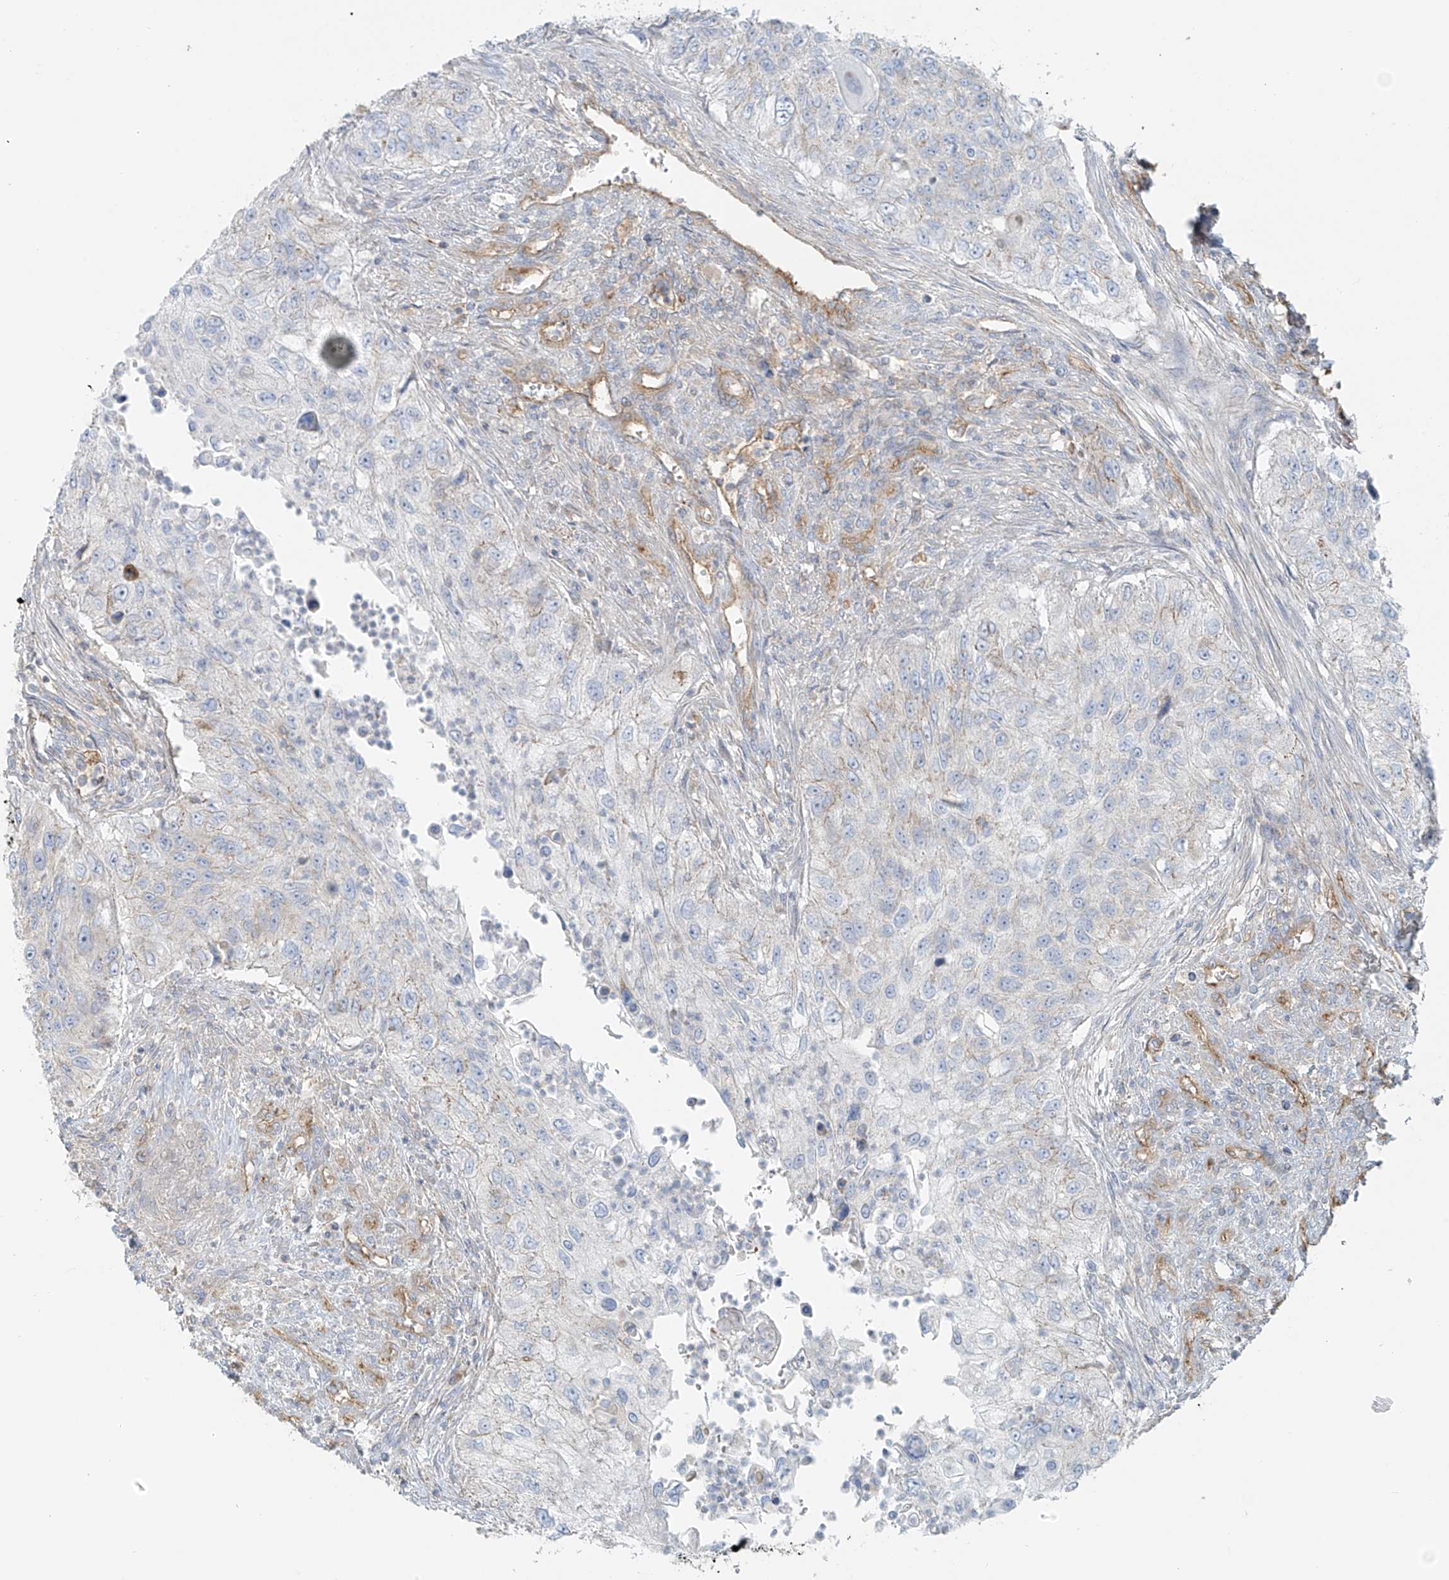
{"staining": {"intensity": "negative", "quantity": "none", "location": "none"}, "tissue": "urothelial cancer", "cell_type": "Tumor cells", "image_type": "cancer", "snomed": [{"axis": "morphology", "description": "Urothelial carcinoma, High grade"}, {"axis": "topography", "description": "Urinary bladder"}], "caption": "Urothelial carcinoma (high-grade) was stained to show a protein in brown. There is no significant expression in tumor cells.", "gene": "VAMP5", "patient": {"sex": "female", "age": 60}}